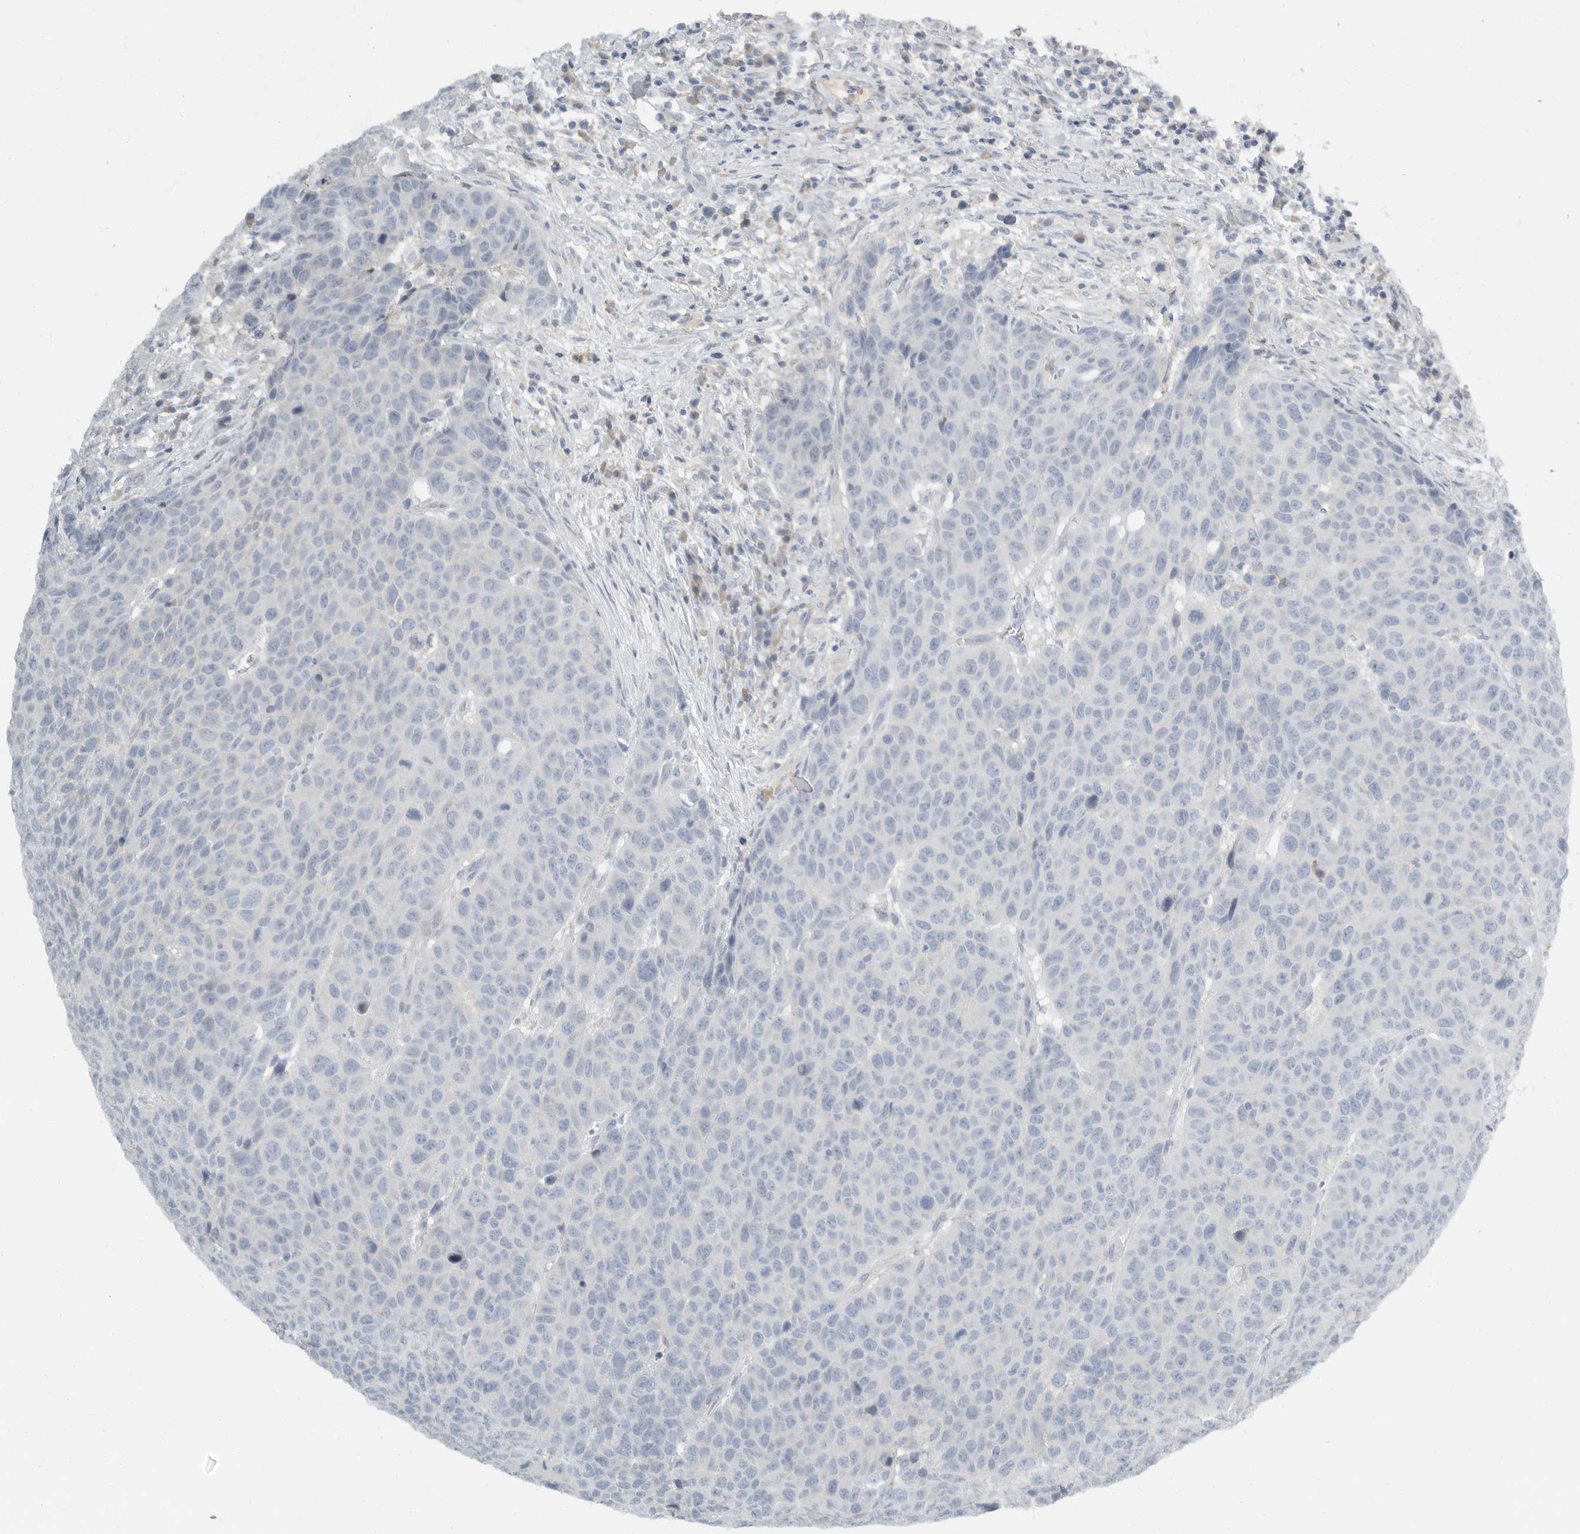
{"staining": {"intensity": "negative", "quantity": "none", "location": "none"}, "tissue": "head and neck cancer", "cell_type": "Tumor cells", "image_type": "cancer", "snomed": [{"axis": "morphology", "description": "Squamous cell carcinoma, NOS"}, {"axis": "topography", "description": "Head-Neck"}], "caption": "Head and neck squamous cell carcinoma stained for a protein using immunohistochemistry (IHC) demonstrates no expression tumor cells.", "gene": "PAM", "patient": {"sex": "male", "age": 66}}